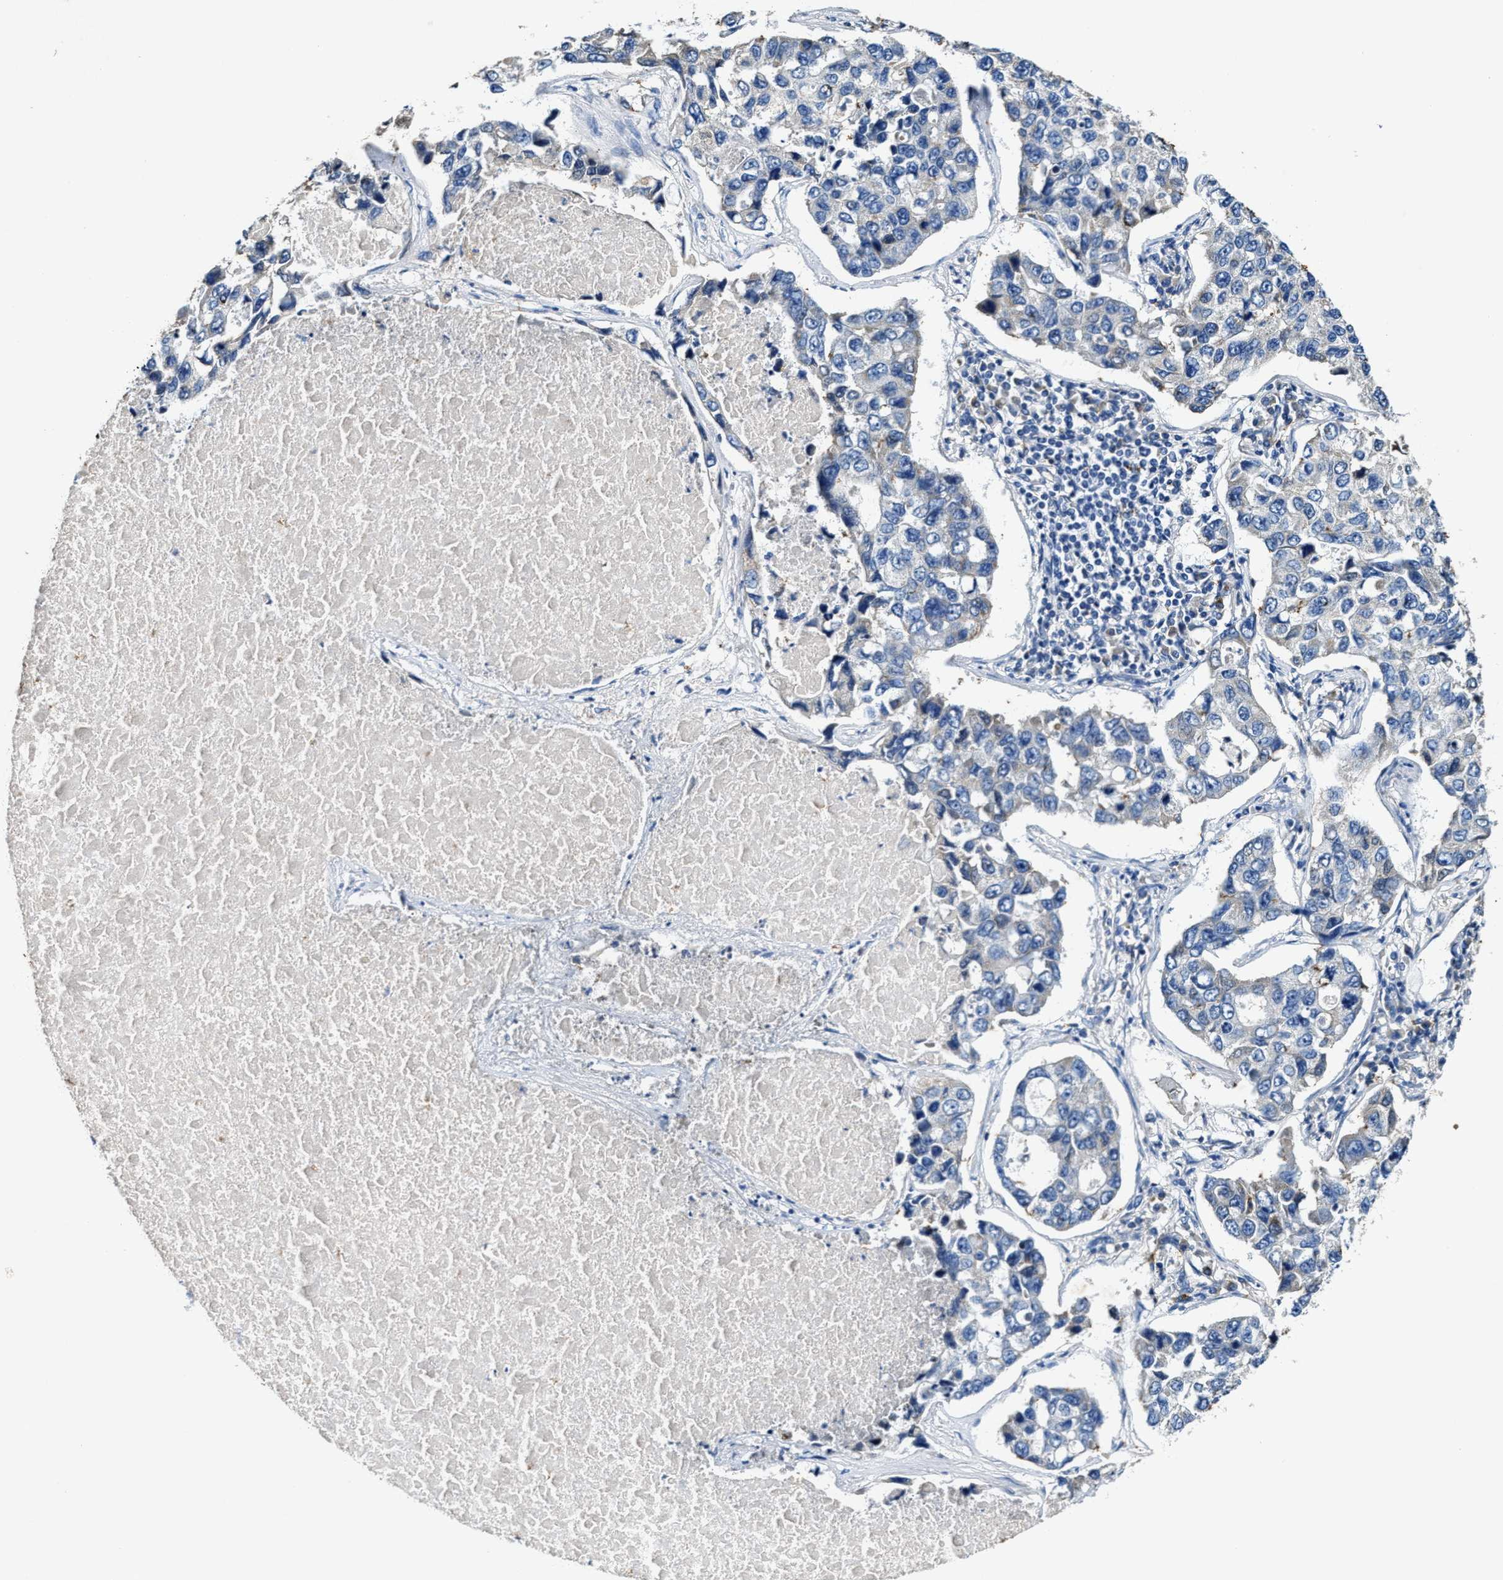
{"staining": {"intensity": "negative", "quantity": "none", "location": "none"}, "tissue": "lung cancer", "cell_type": "Tumor cells", "image_type": "cancer", "snomed": [{"axis": "morphology", "description": "Adenocarcinoma, NOS"}, {"axis": "topography", "description": "Lung"}], "caption": "This is an immunohistochemistry (IHC) micrograph of human lung cancer (adenocarcinoma). There is no expression in tumor cells.", "gene": "SLC25A25", "patient": {"sex": "male", "age": 64}}